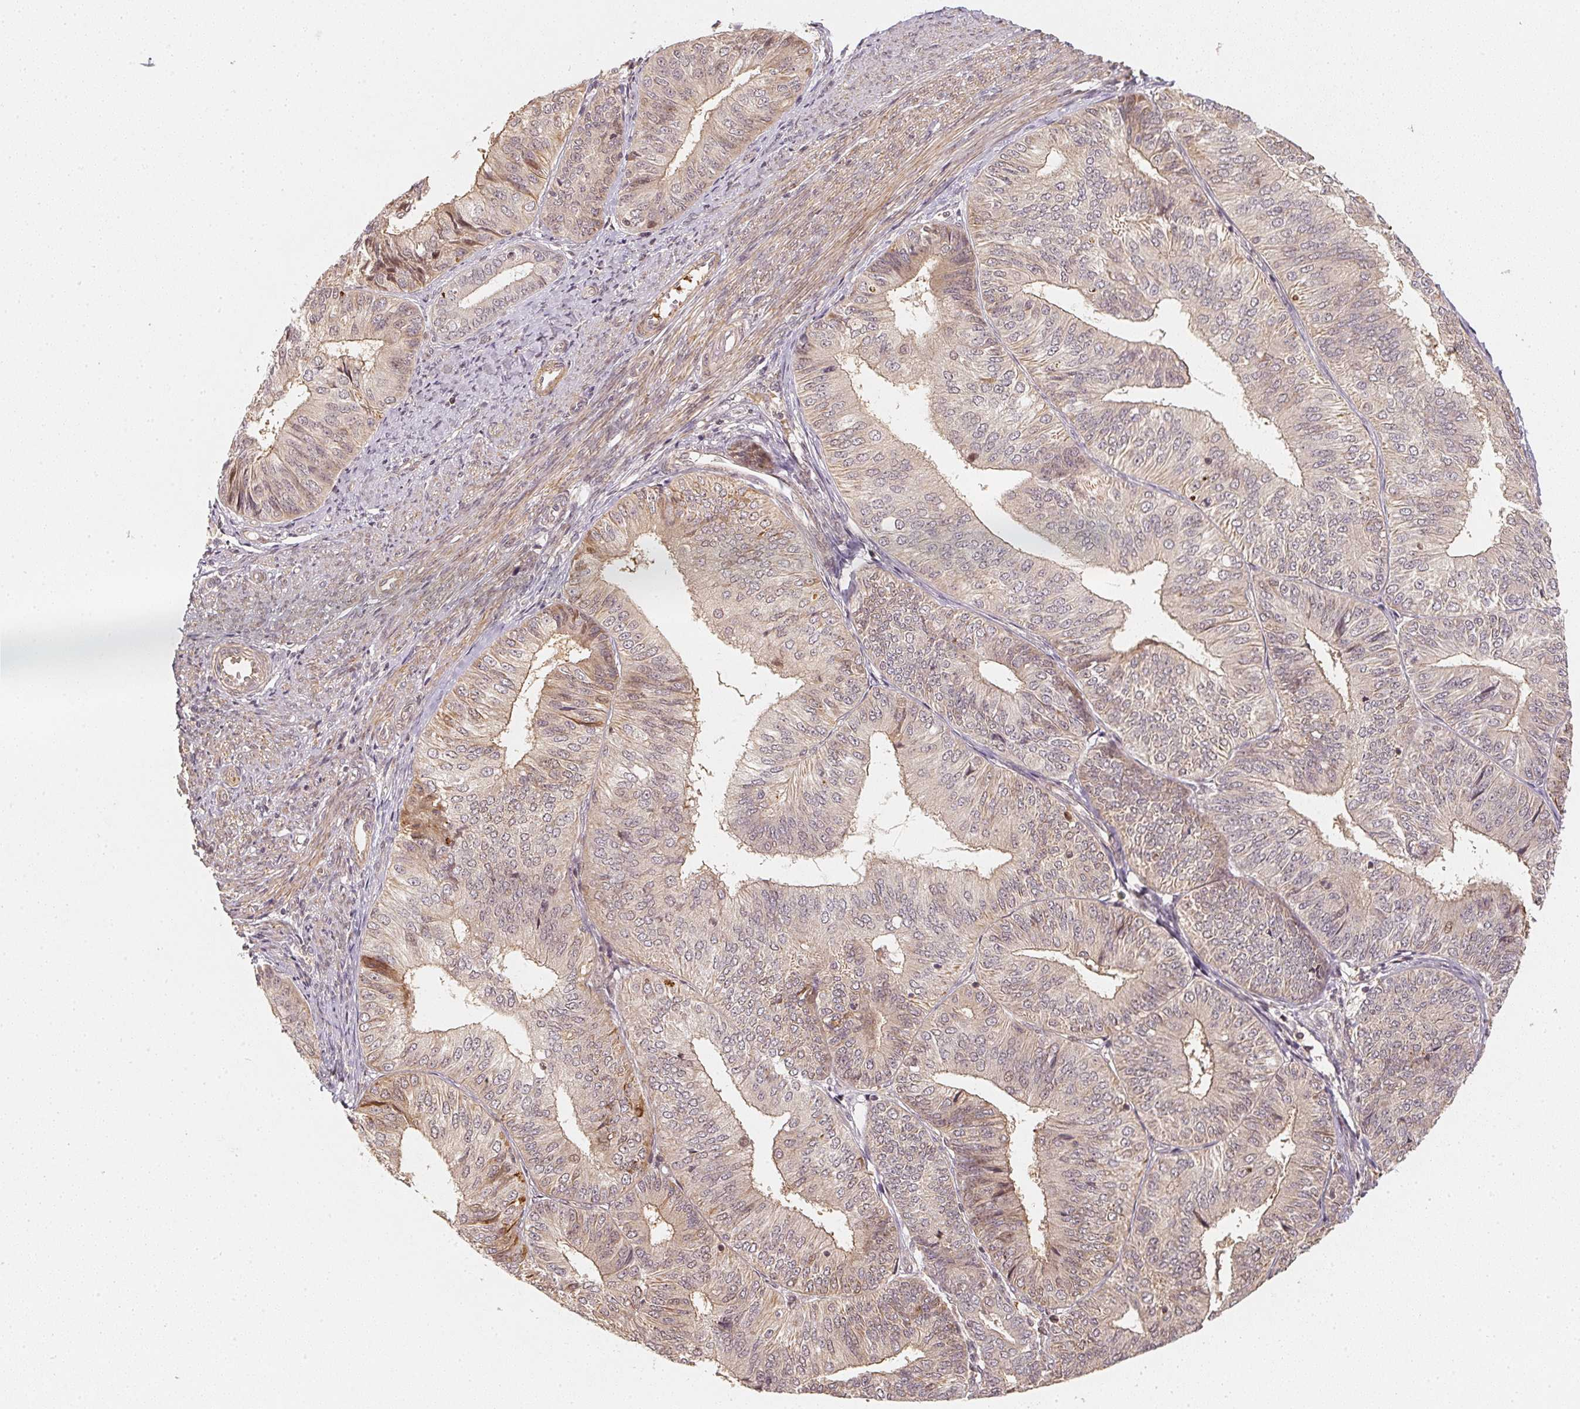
{"staining": {"intensity": "negative", "quantity": "none", "location": "none"}, "tissue": "endometrial cancer", "cell_type": "Tumor cells", "image_type": "cancer", "snomed": [{"axis": "morphology", "description": "Adenocarcinoma, NOS"}, {"axis": "topography", "description": "Endometrium"}], "caption": "Protein analysis of adenocarcinoma (endometrial) demonstrates no significant expression in tumor cells.", "gene": "SERPINE1", "patient": {"sex": "female", "age": 58}}